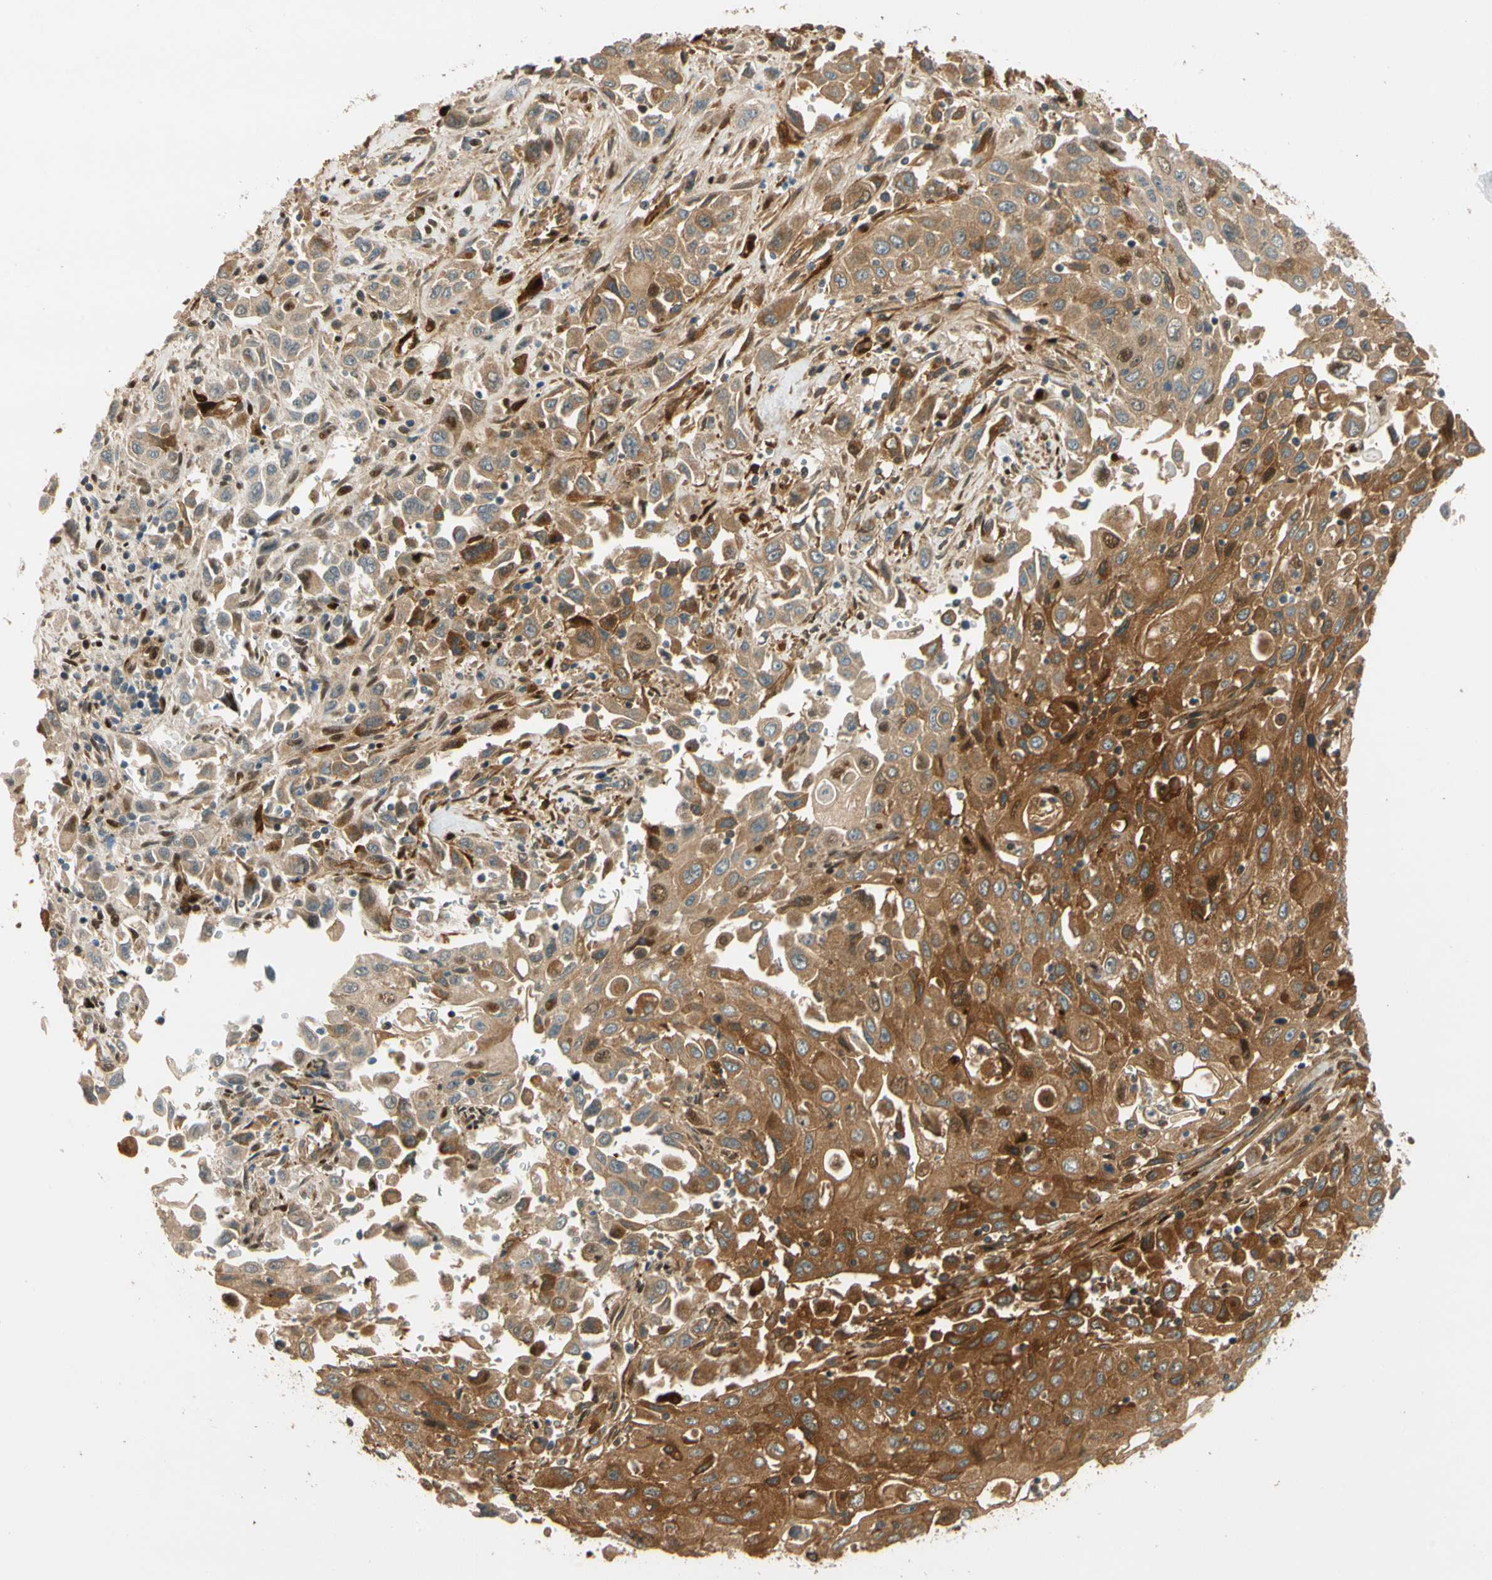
{"staining": {"intensity": "strong", "quantity": ">75%", "location": "cytoplasmic/membranous"}, "tissue": "pancreatic cancer", "cell_type": "Tumor cells", "image_type": "cancer", "snomed": [{"axis": "morphology", "description": "Adenocarcinoma, NOS"}, {"axis": "topography", "description": "Pancreas"}], "caption": "Strong cytoplasmic/membranous positivity is seen in about >75% of tumor cells in pancreatic cancer.", "gene": "PARP14", "patient": {"sex": "male", "age": 70}}